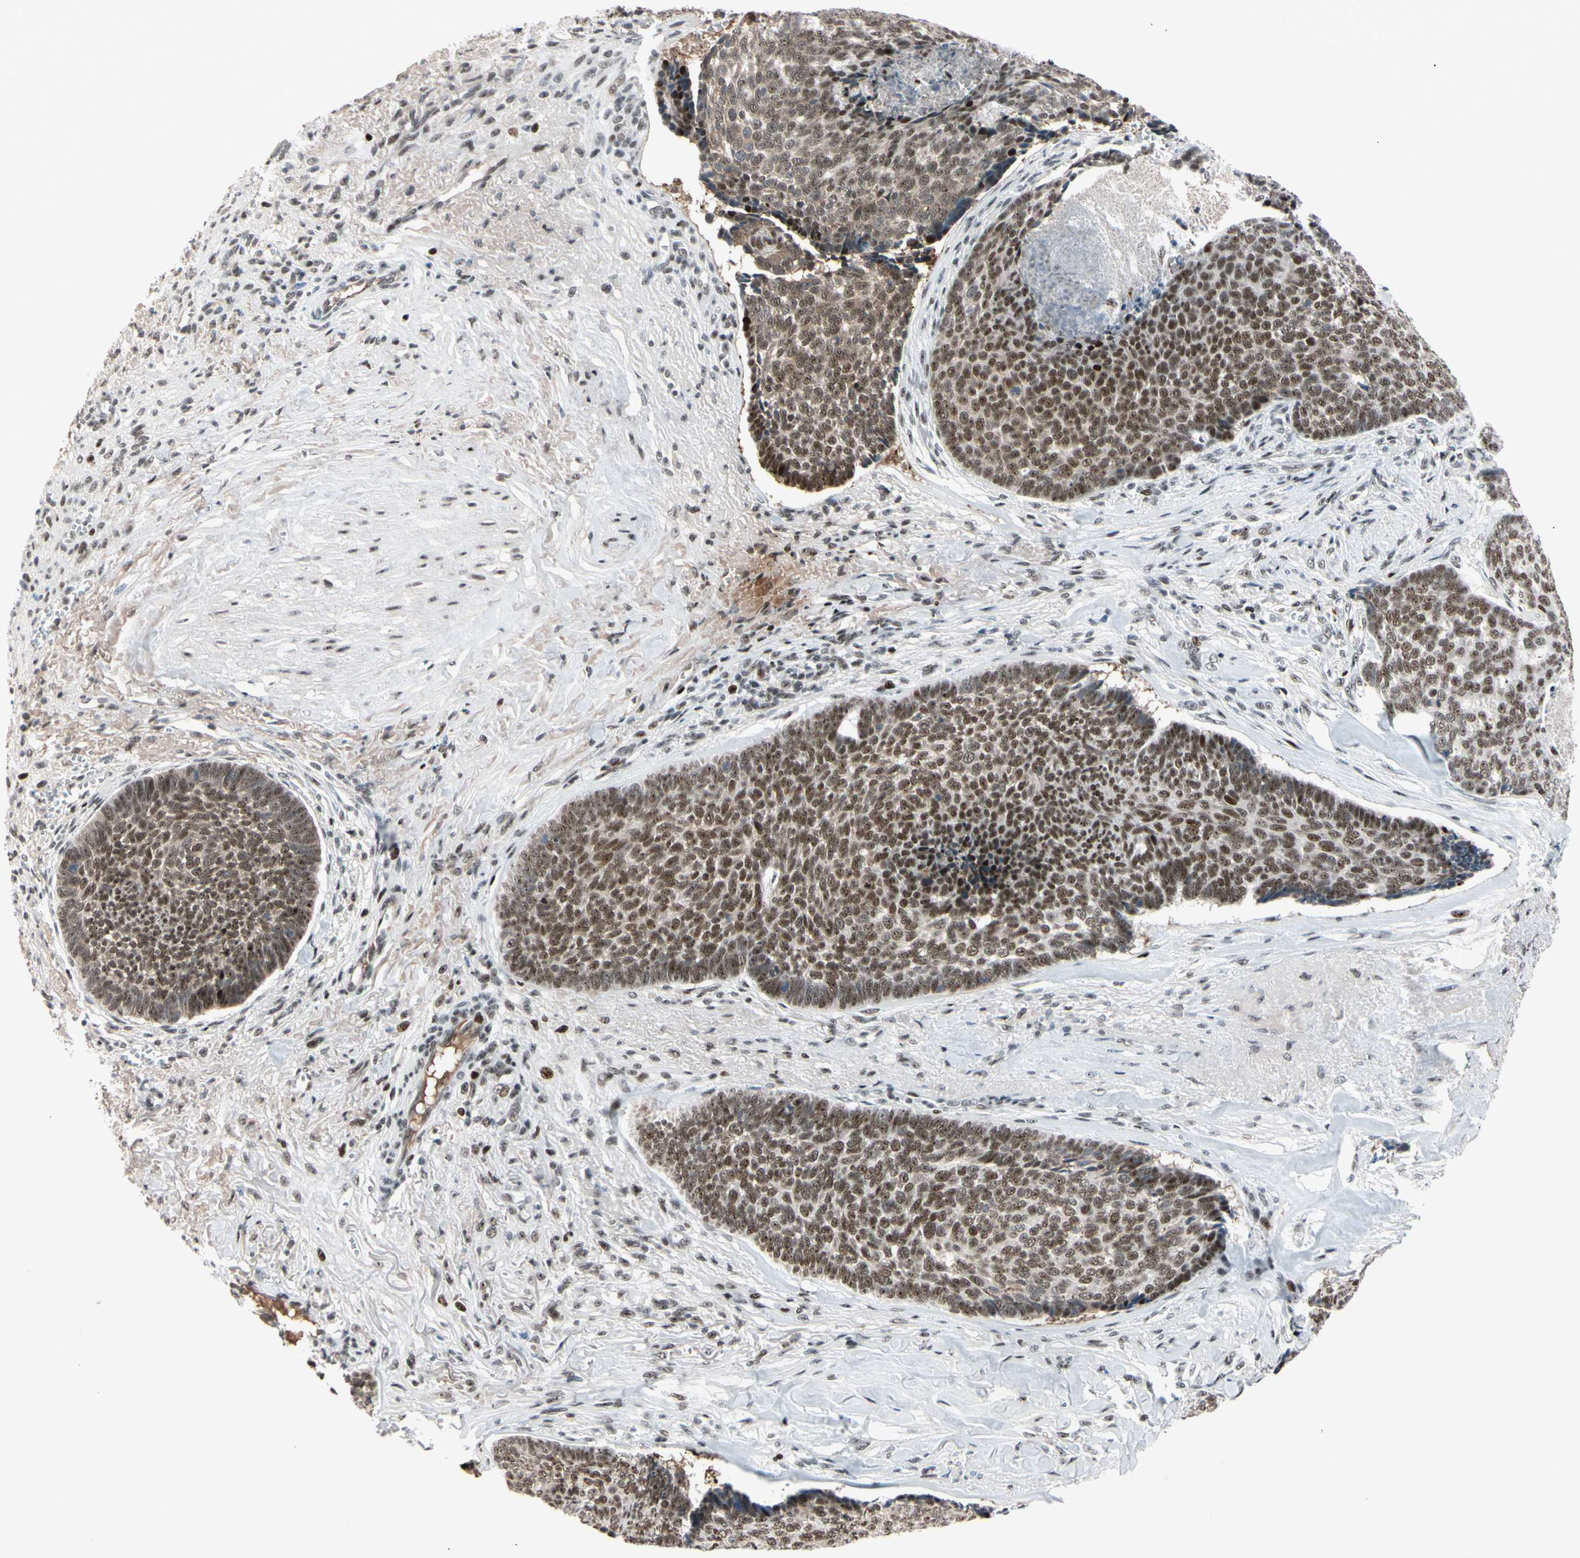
{"staining": {"intensity": "strong", "quantity": ">75%", "location": "nuclear"}, "tissue": "skin cancer", "cell_type": "Tumor cells", "image_type": "cancer", "snomed": [{"axis": "morphology", "description": "Basal cell carcinoma"}, {"axis": "topography", "description": "Skin"}], "caption": "Skin basal cell carcinoma stained for a protein (brown) reveals strong nuclear positive staining in approximately >75% of tumor cells.", "gene": "FOXO3", "patient": {"sex": "male", "age": 84}}